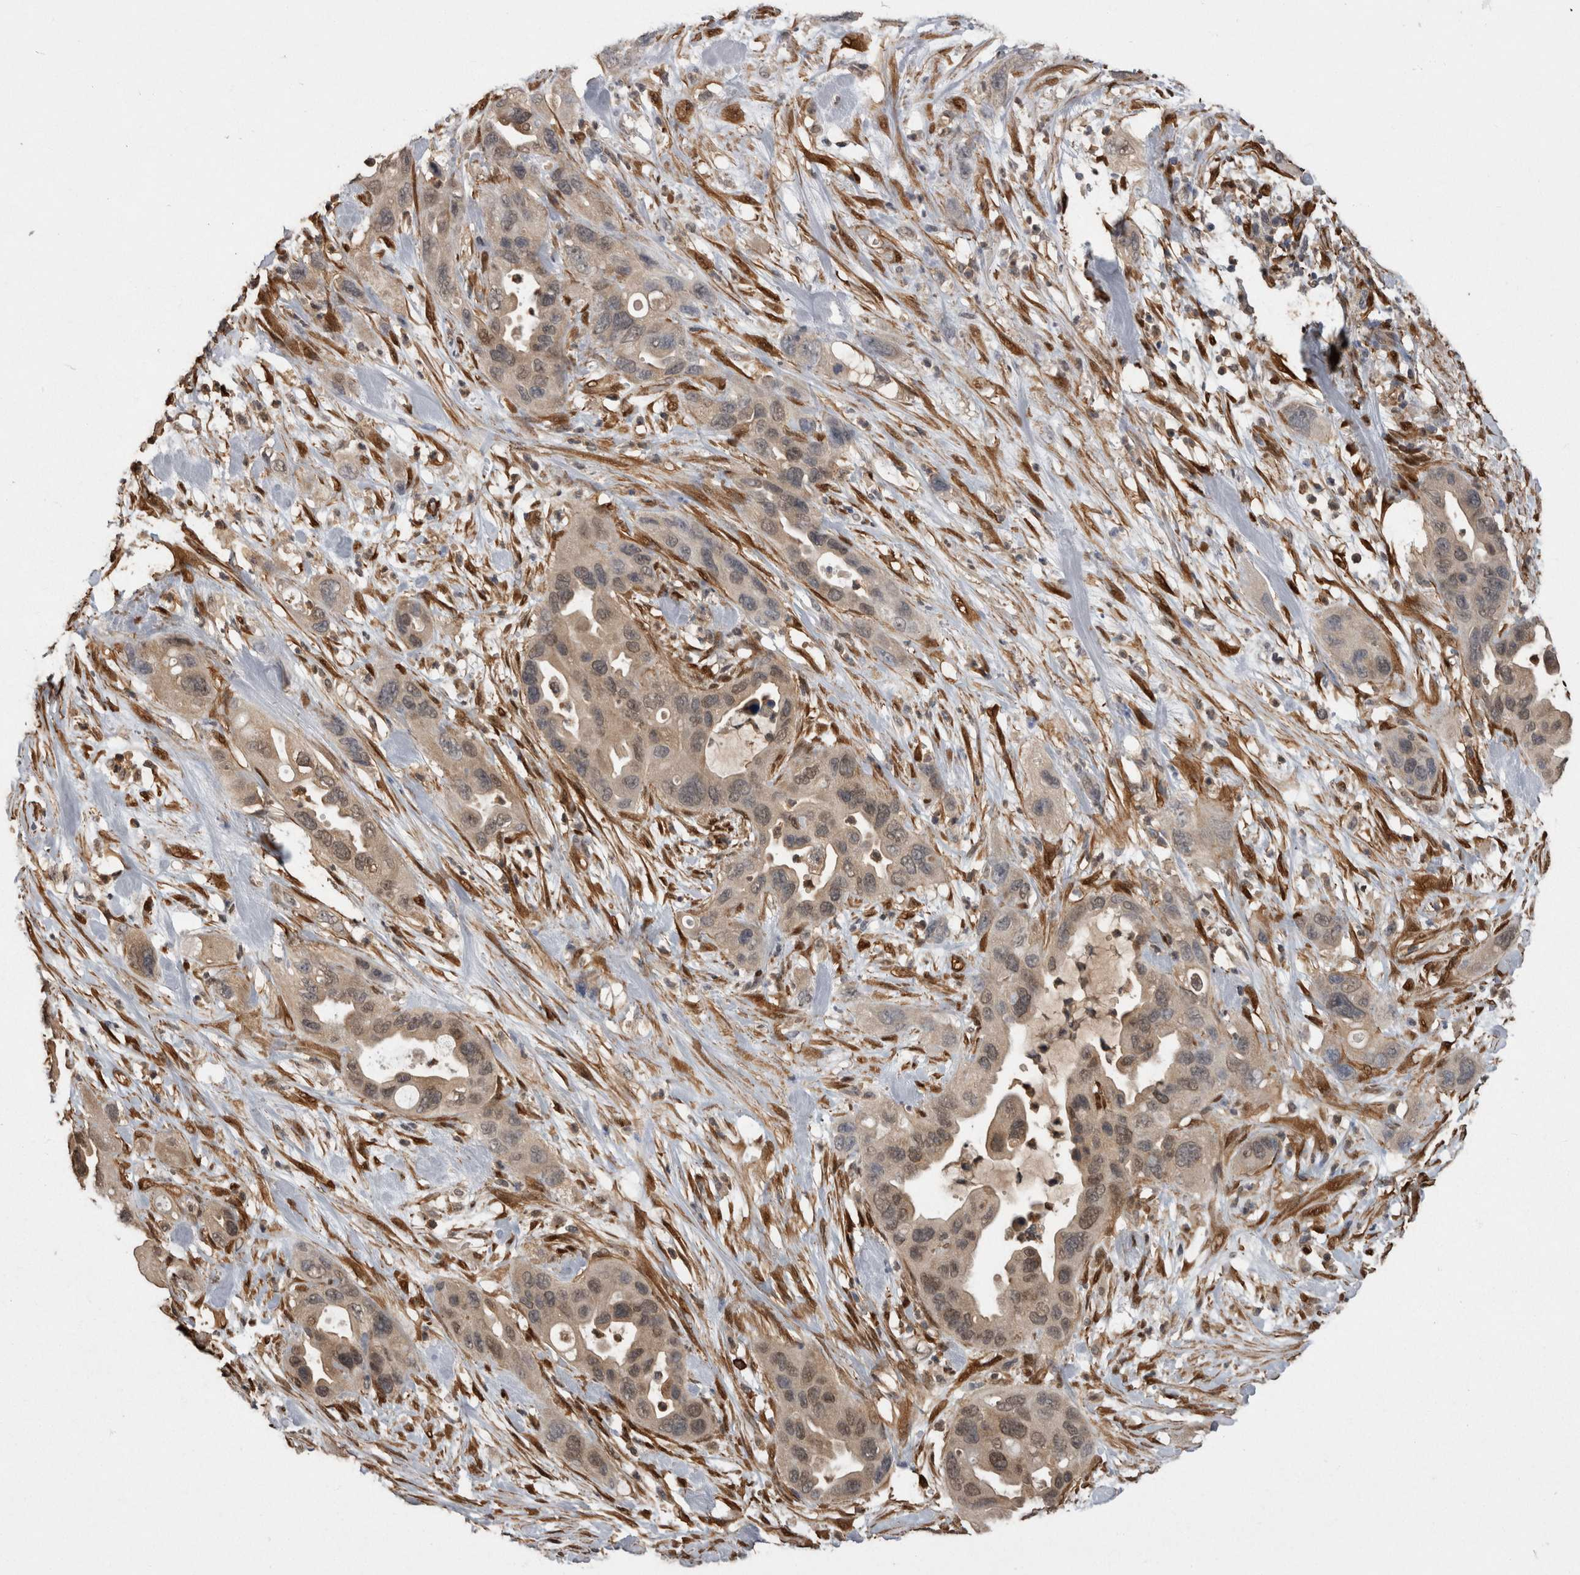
{"staining": {"intensity": "weak", "quantity": ">75%", "location": "cytoplasmic/membranous,nuclear"}, "tissue": "pancreatic cancer", "cell_type": "Tumor cells", "image_type": "cancer", "snomed": [{"axis": "morphology", "description": "Adenocarcinoma, NOS"}, {"axis": "topography", "description": "Pancreas"}], "caption": "Protein expression analysis of human pancreatic cancer (adenocarcinoma) reveals weak cytoplasmic/membranous and nuclear expression in approximately >75% of tumor cells.", "gene": "LXN", "patient": {"sex": "female", "age": 71}}